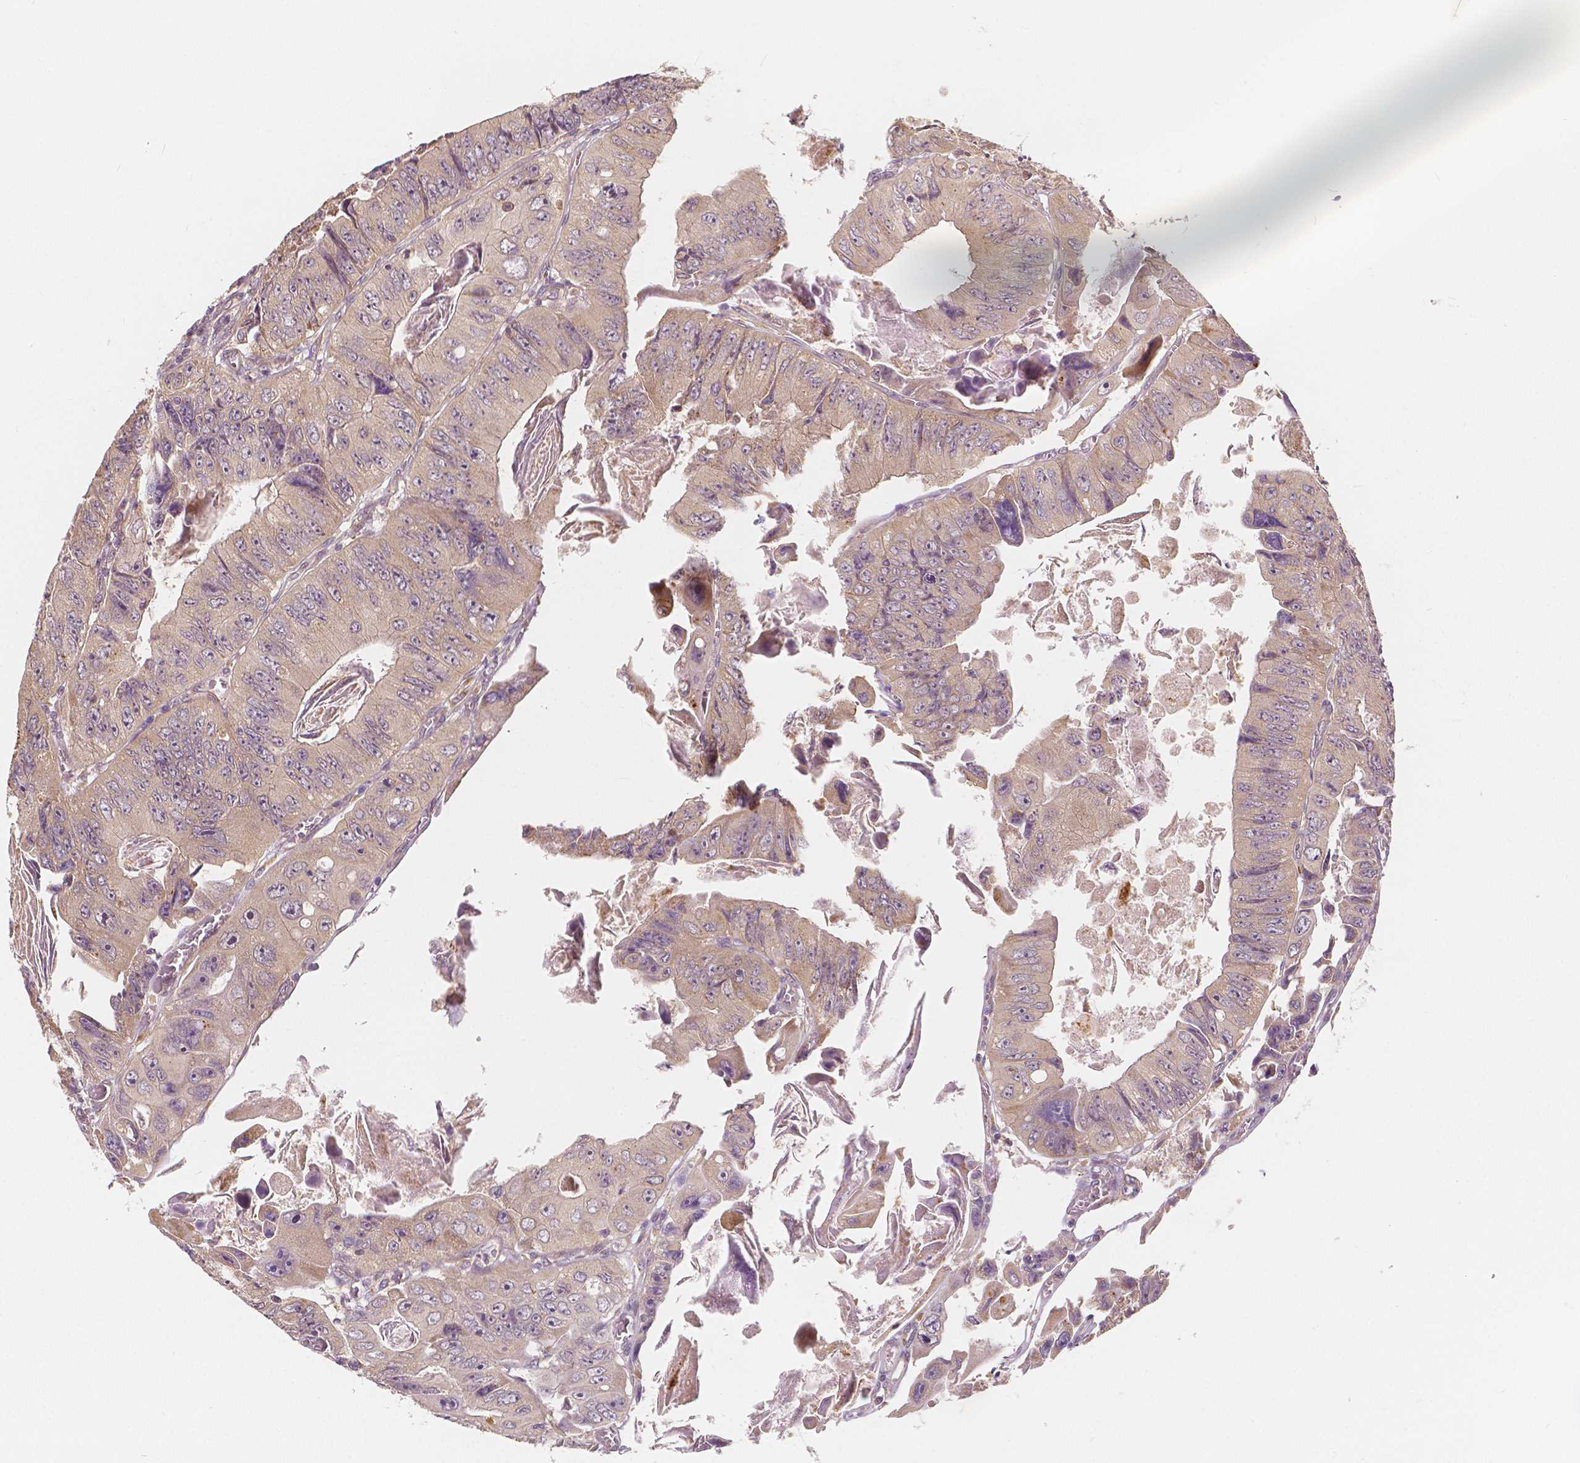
{"staining": {"intensity": "weak", "quantity": ">75%", "location": "cytoplasmic/membranous"}, "tissue": "colorectal cancer", "cell_type": "Tumor cells", "image_type": "cancer", "snomed": [{"axis": "morphology", "description": "Adenocarcinoma, NOS"}, {"axis": "topography", "description": "Colon"}], "caption": "Immunohistochemical staining of colorectal adenocarcinoma exhibits low levels of weak cytoplasmic/membranous protein expression in approximately >75% of tumor cells. (DAB (3,3'-diaminobenzidine) = brown stain, brightfield microscopy at high magnification).", "gene": "SNX12", "patient": {"sex": "female", "age": 84}}